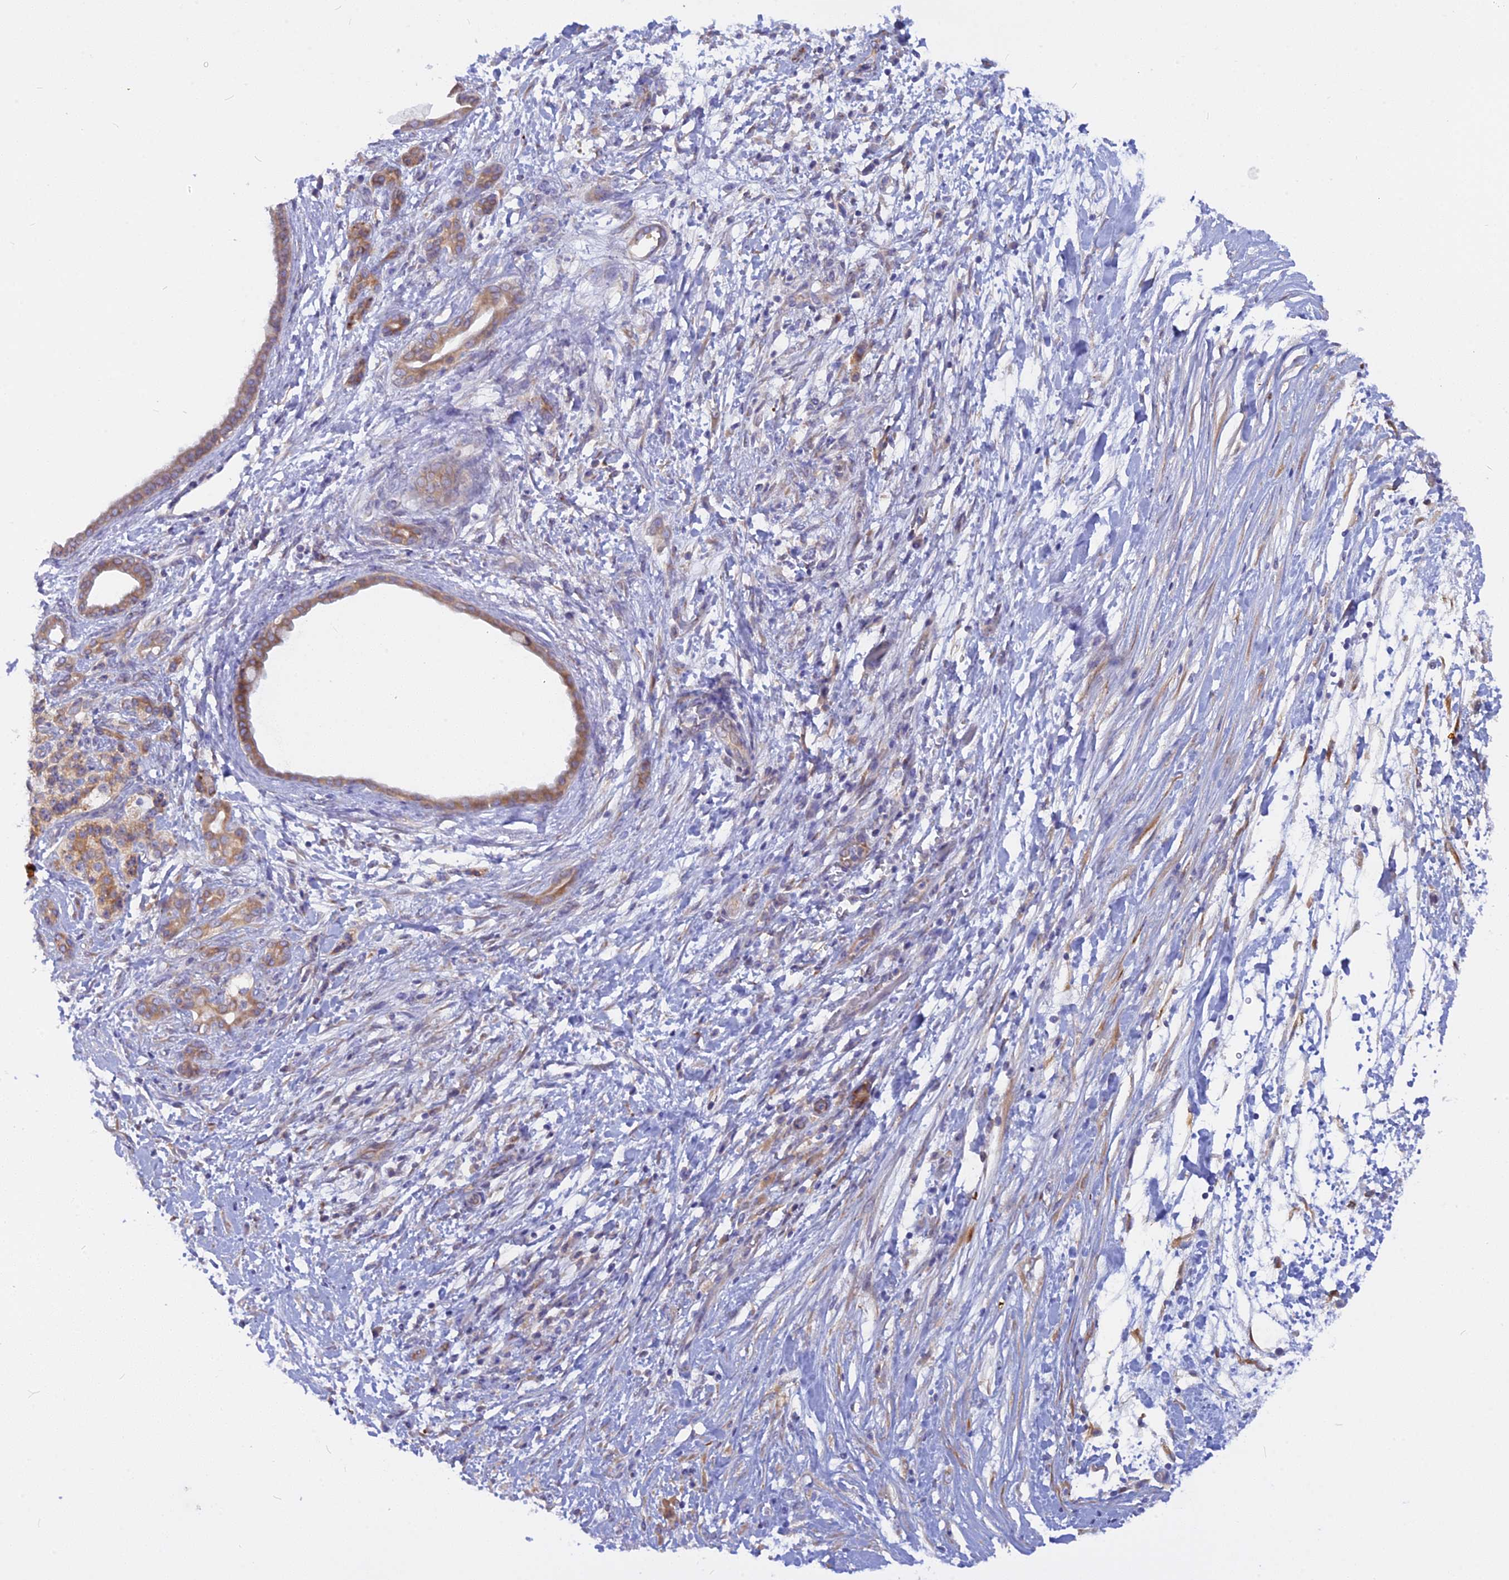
{"staining": {"intensity": "moderate", "quantity": ">75%", "location": "cytoplasmic/membranous"}, "tissue": "pancreatic cancer", "cell_type": "Tumor cells", "image_type": "cancer", "snomed": [{"axis": "morphology", "description": "Adenocarcinoma, NOS"}, {"axis": "topography", "description": "Pancreas"}], "caption": "A micrograph of adenocarcinoma (pancreatic) stained for a protein exhibits moderate cytoplasmic/membranous brown staining in tumor cells.", "gene": "TLCD1", "patient": {"sex": "female", "age": 55}}